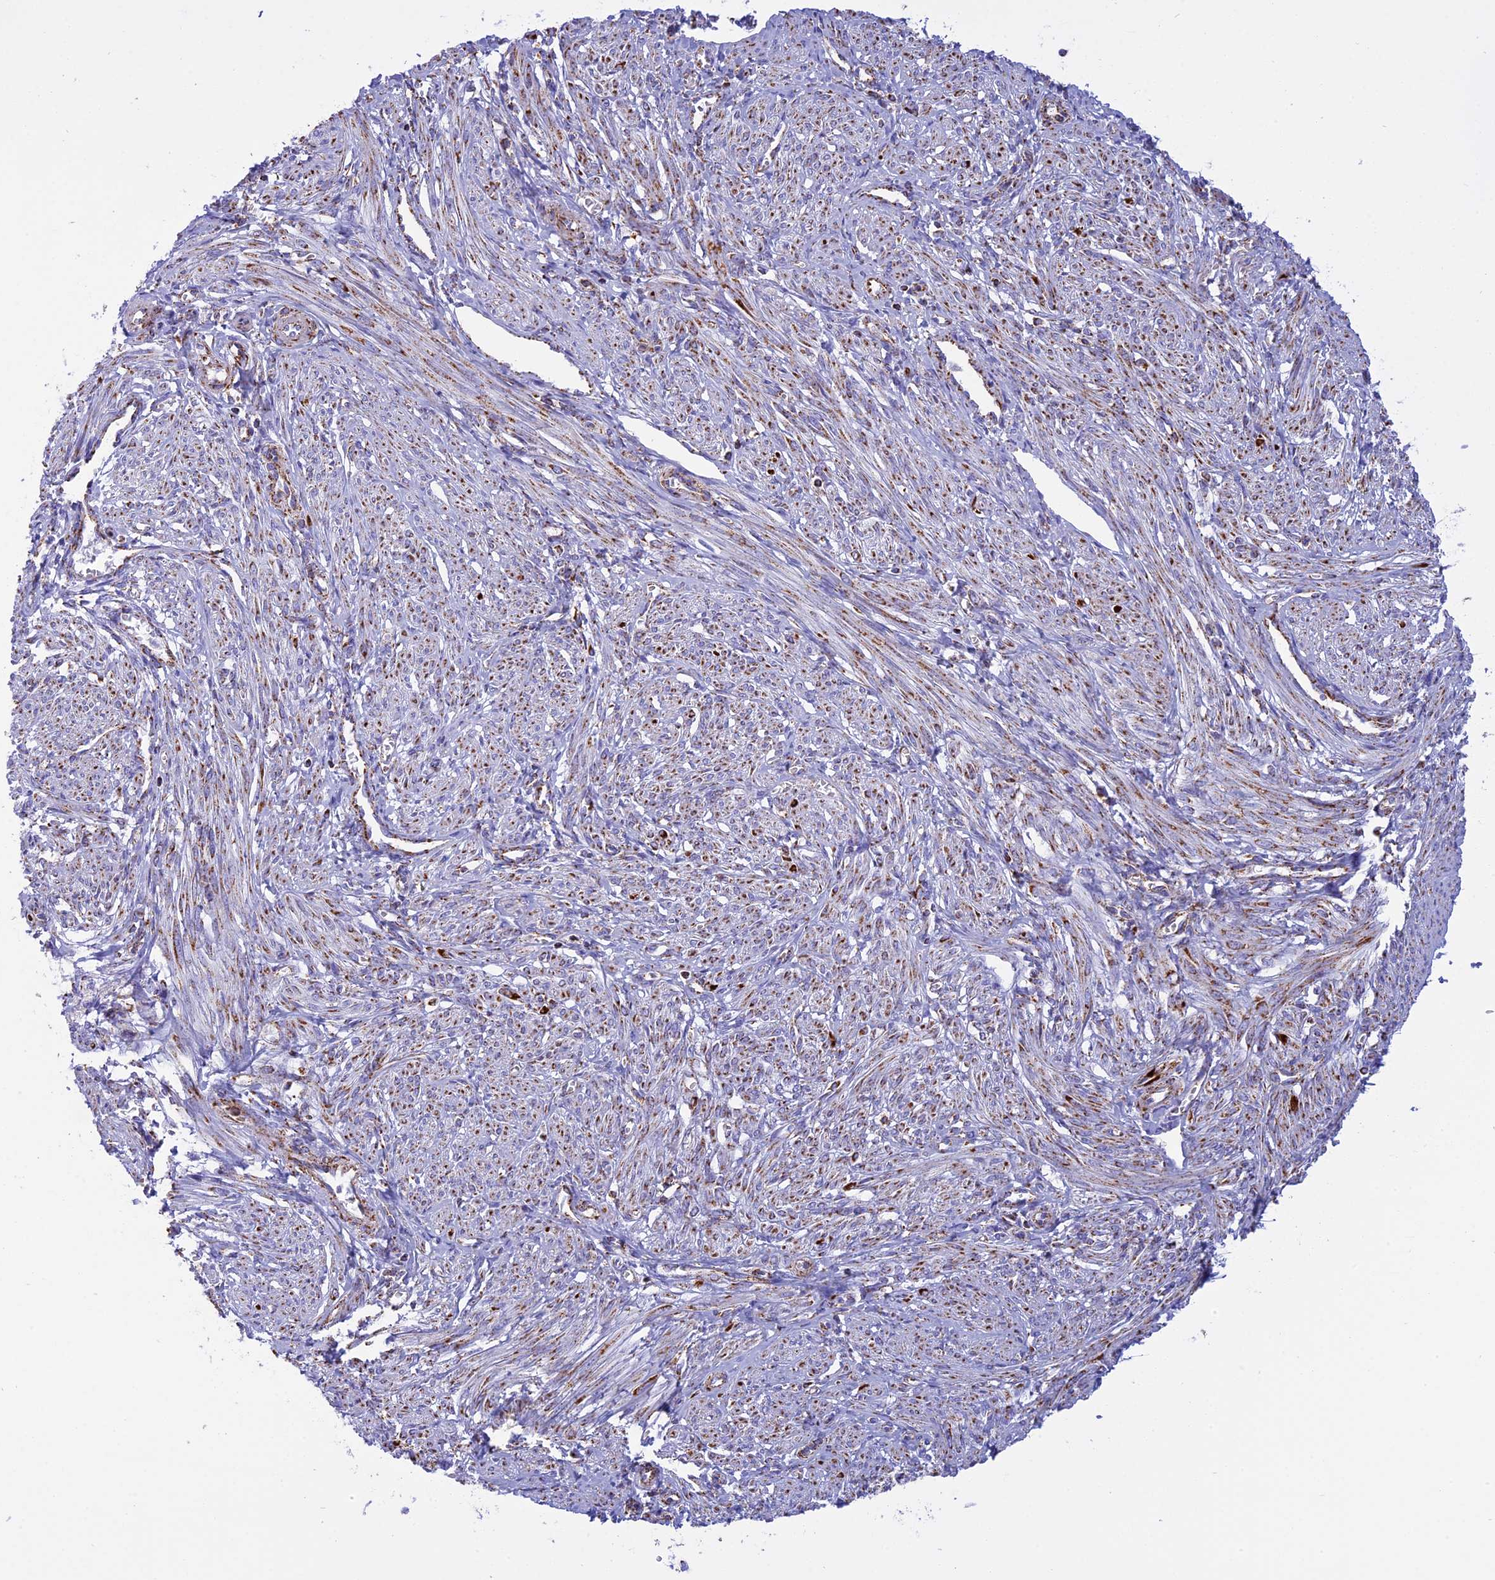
{"staining": {"intensity": "moderate", "quantity": "<25%", "location": "cytoplasmic/membranous"}, "tissue": "smooth muscle", "cell_type": "Smooth muscle cells", "image_type": "normal", "snomed": [{"axis": "morphology", "description": "Normal tissue, NOS"}, {"axis": "topography", "description": "Smooth muscle"}], "caption": "Immunohistochemical staining of normal human smooth muscle shows <25% levels of moderate cytoplasmic/membranous protein staining in approximately <25% of smooth muscle cells.", "gene": "KCNG1", "patient": {"sex": "female", "age": 39}}